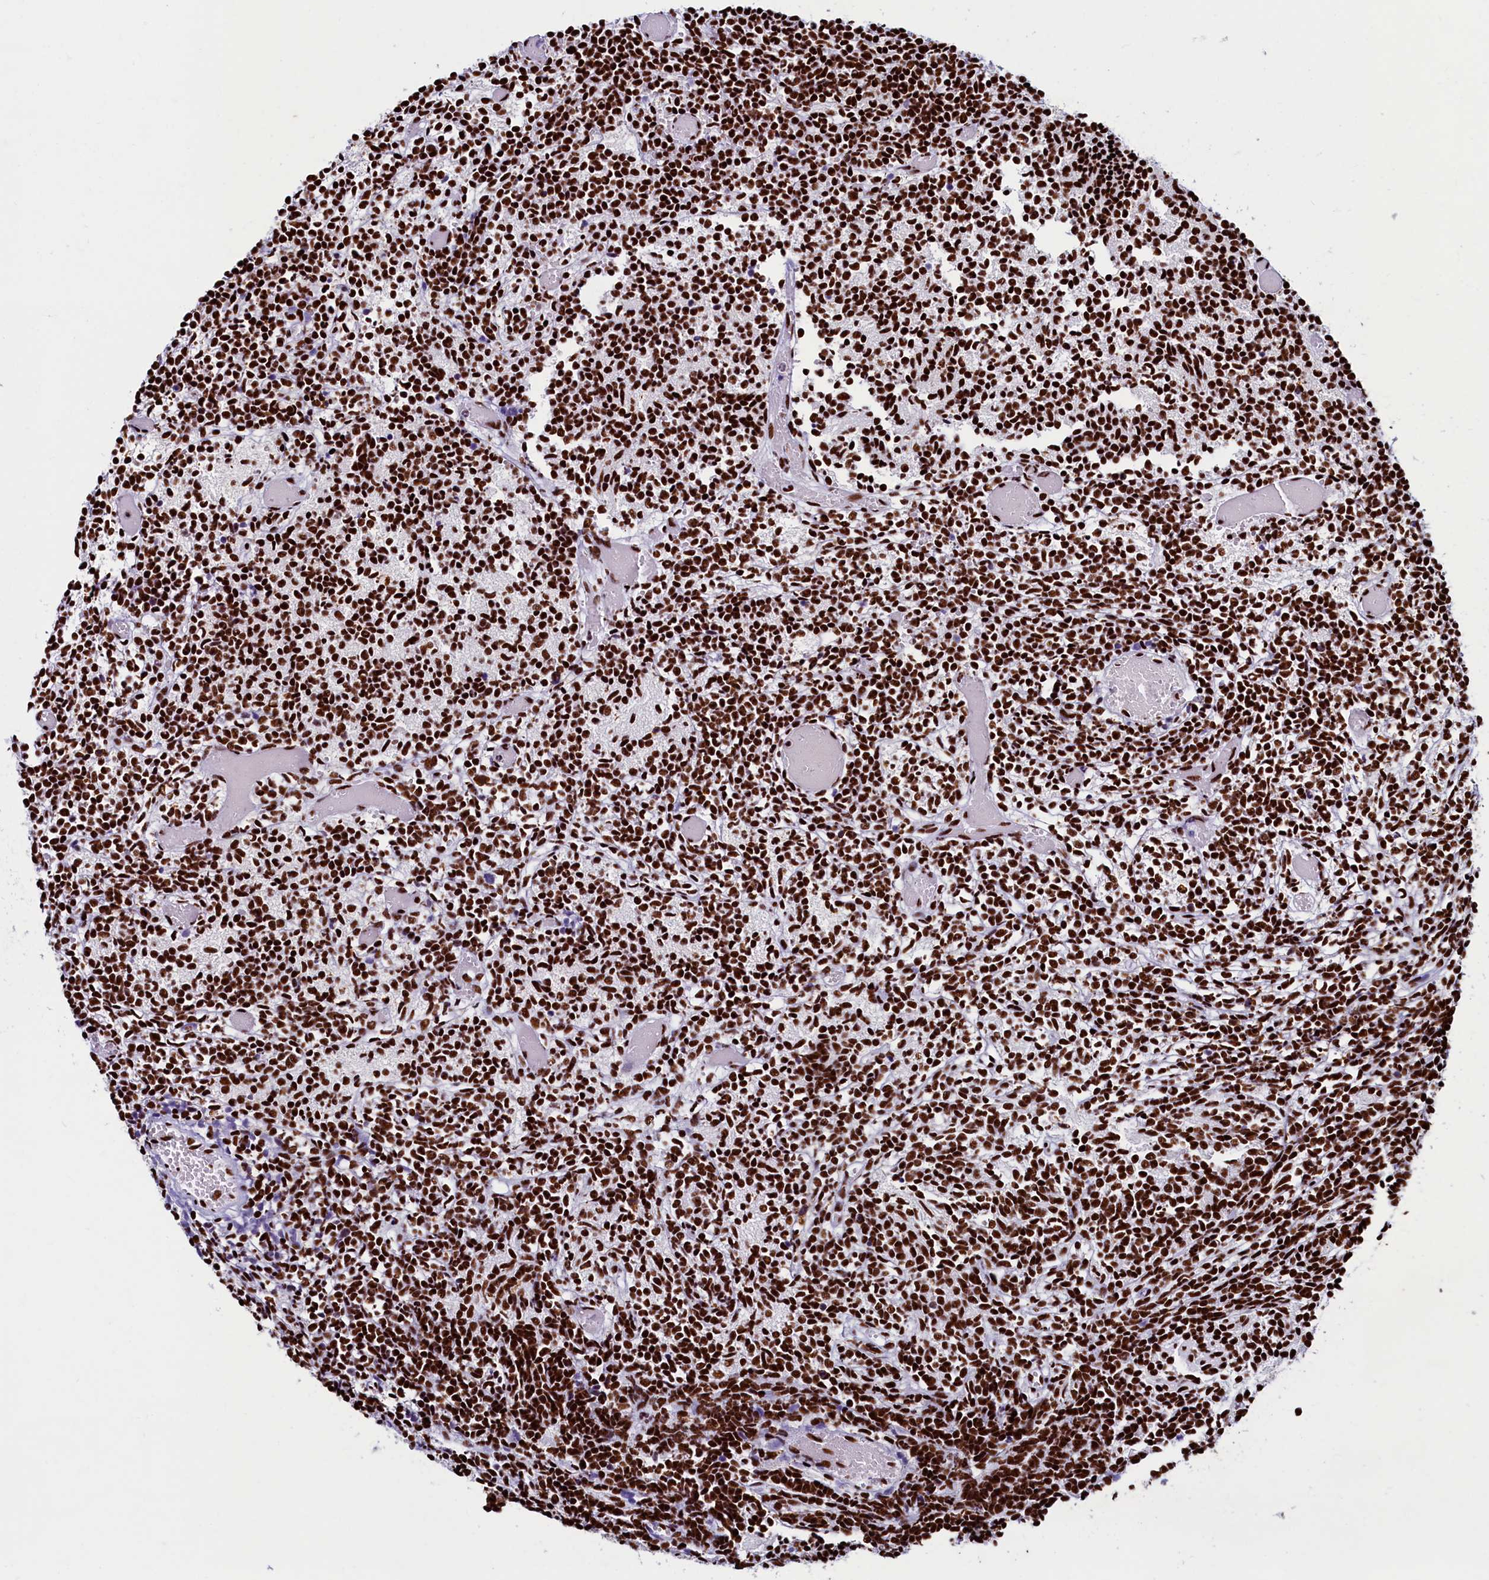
{"staining": {"intensity": "strong", "quantity": ">75%", "location": "nuclear"}, "tissue": "glioma", "cell_type": "Tumor cells", "image_type": "cancer", "snomed": [{"axis": "morphology", "description": "Glioma, malignant, Low grade"}, {"axis": "topography", "description": "Brain"}], "caption": "DAB (3,3'-diaminobenzidine) immunohistochemical staining of glioma demonstrates strong nuclear protein positivity in approximately >75% of tumor cells.", "gene": "SRRM2", "patient": {"sex": "female", "age": 1}}